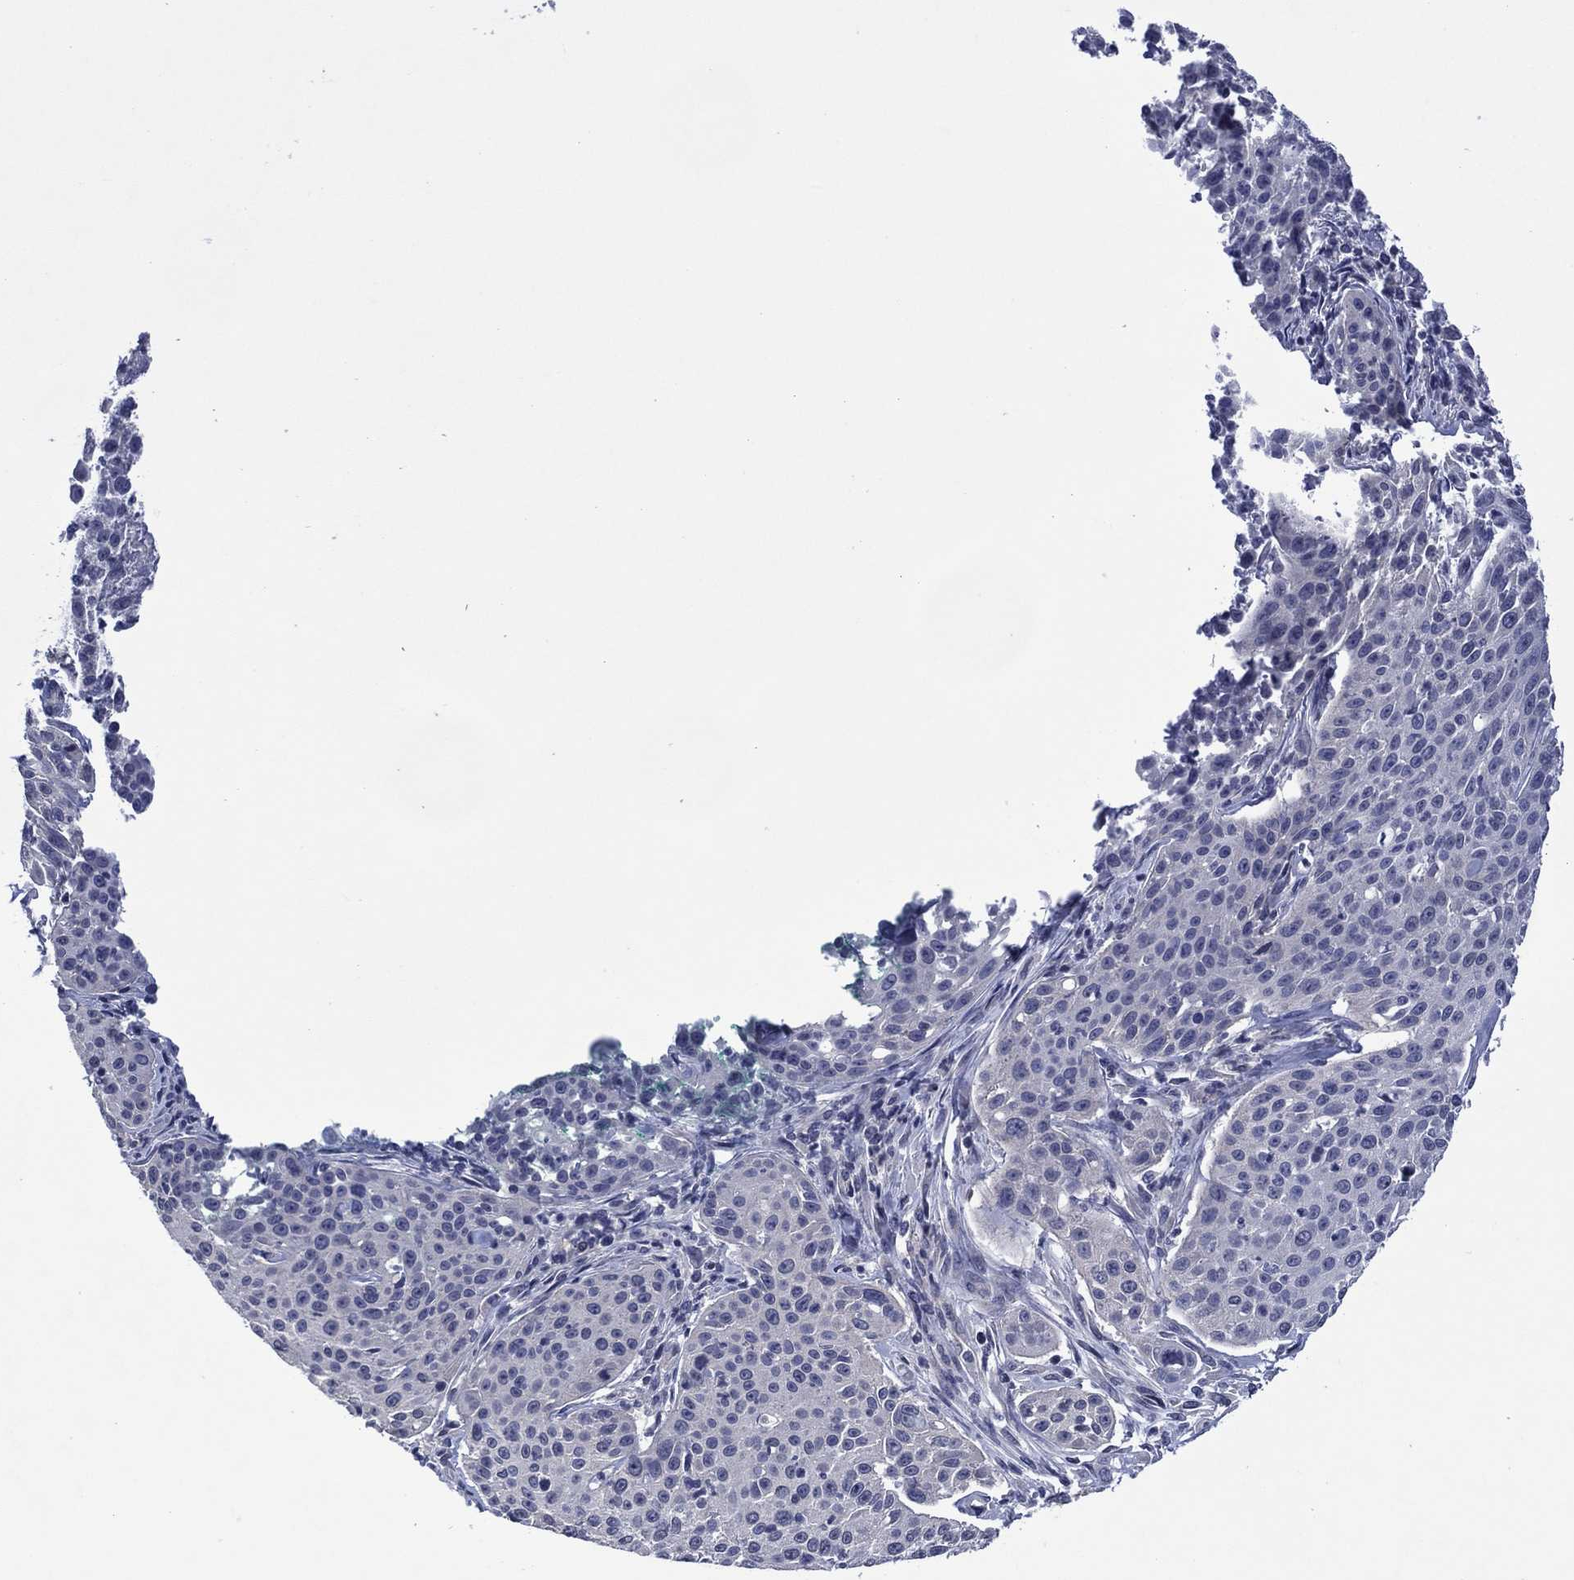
{"staining": {"intensity": "negative", "quantity": "none", "location": "none"}, "tissue": "cervical cancer", "cell_type": "Tumor cells", "image_type": "cancer", "snomed": [{"axis": "morphology", "description": "Squamous cell carcinoma, NOS"}, {"axis": "topography", "description": "Cervix"}], "caption": "The immunohistochemistry (IHC) photomicrograph has no significant staining in tumor cells of squamous cell carcinoma (cervical) tissue. (Stains: DAB immunohistochemistry with hematoxylin counter stain, Microscopy: brightfield microscopy at high magnification).", "gene": "USP26", "patient": {"sex": "female", "age": 26}}